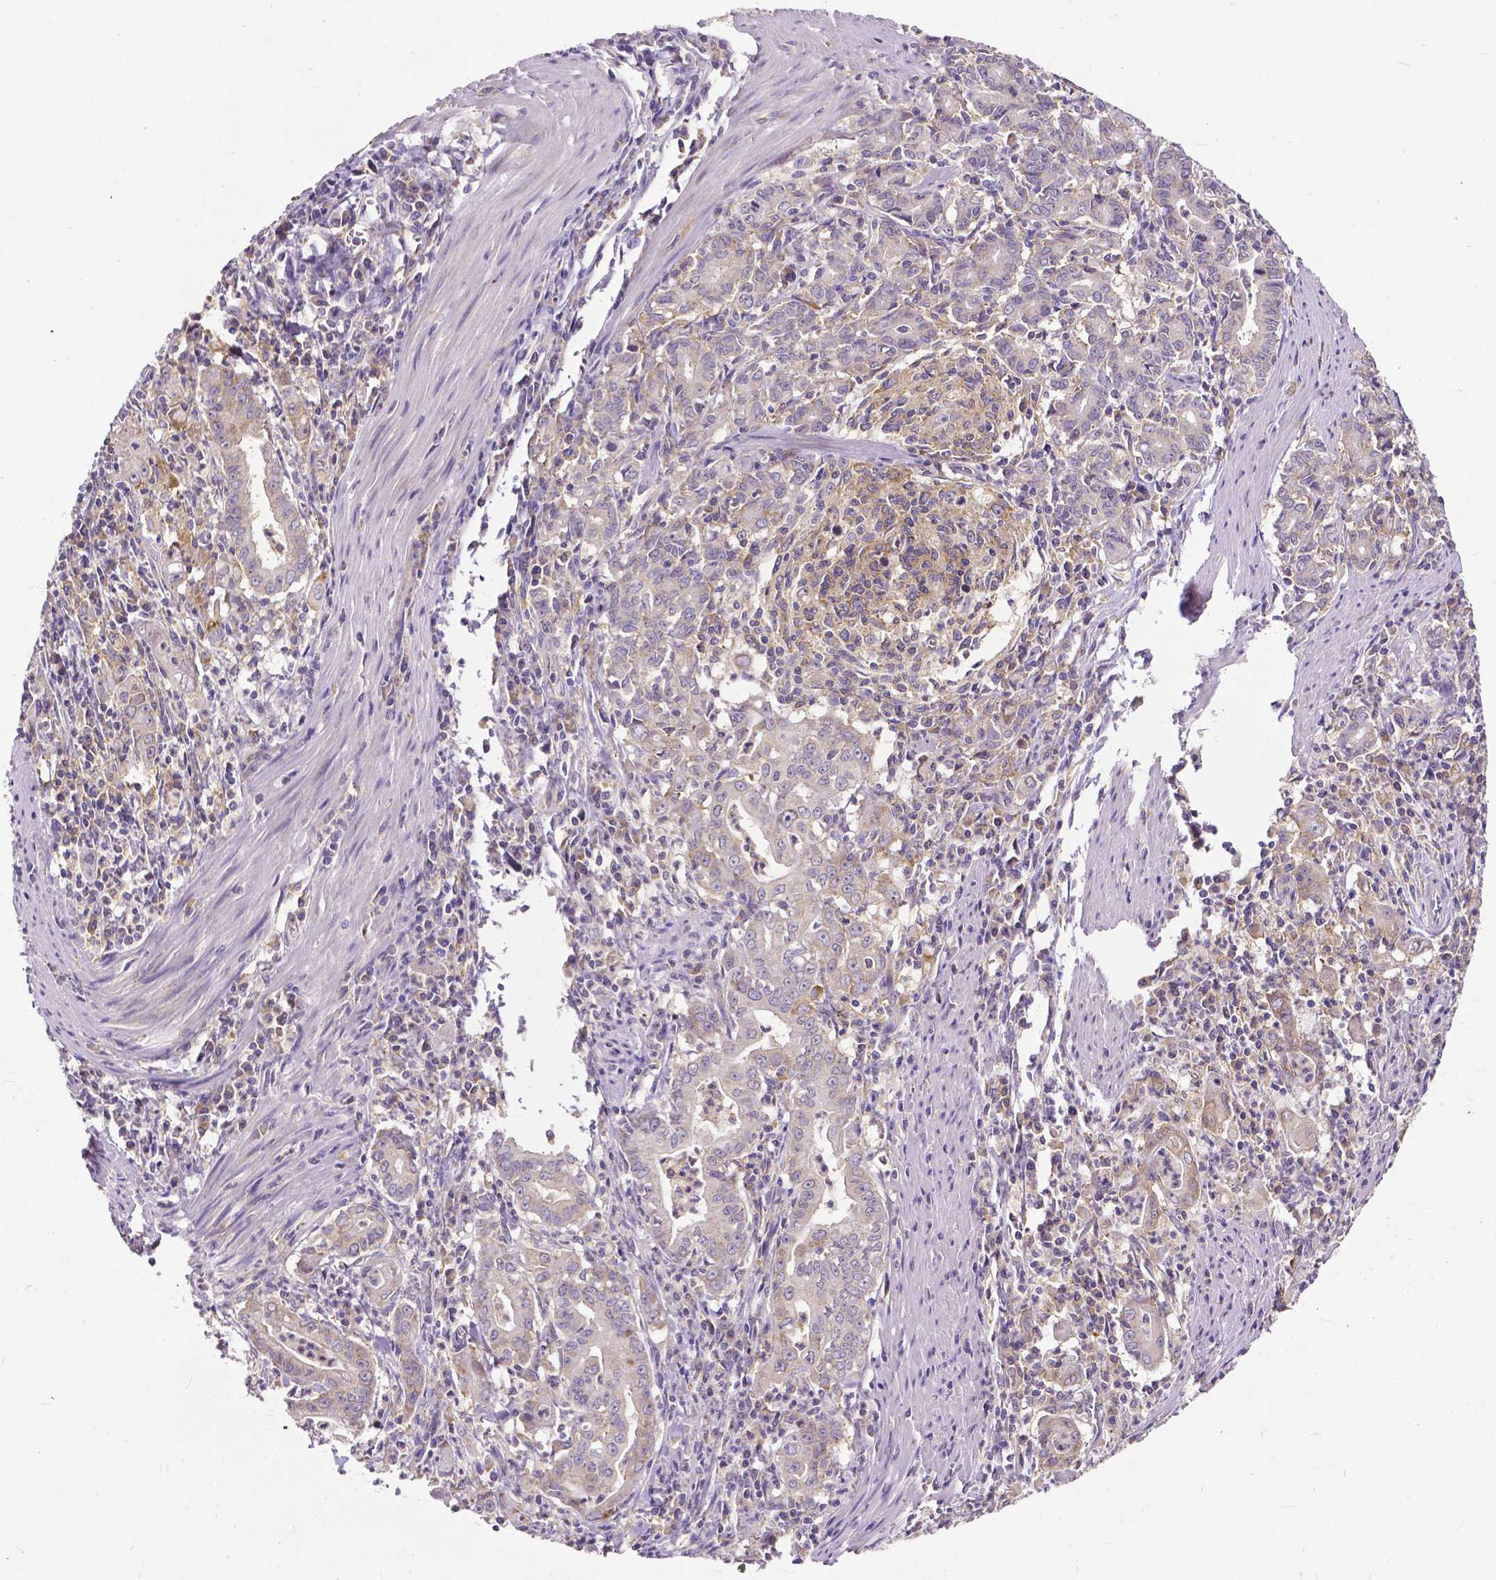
{"staining": {"intensity": "weak", "quantity": "<25%", "location": "cytoplasmic/membranous"}, "tissue": "stomach cancer", "cell_type": "Tumor cells", "image_type": "cancer", "snomed": [{"axis": "morphology", "description": "Adenocarcinoma, NOS"}, {"axis": "topography", "description": "Stomach, upper"}], "caption": "Immunohistochemical staining of human stomach cancer (adenocarcinoma) demonstrates no significant expression in tumor cells.", "gene": "DICER1", "patient": {"sex": "female", "age": 79}}